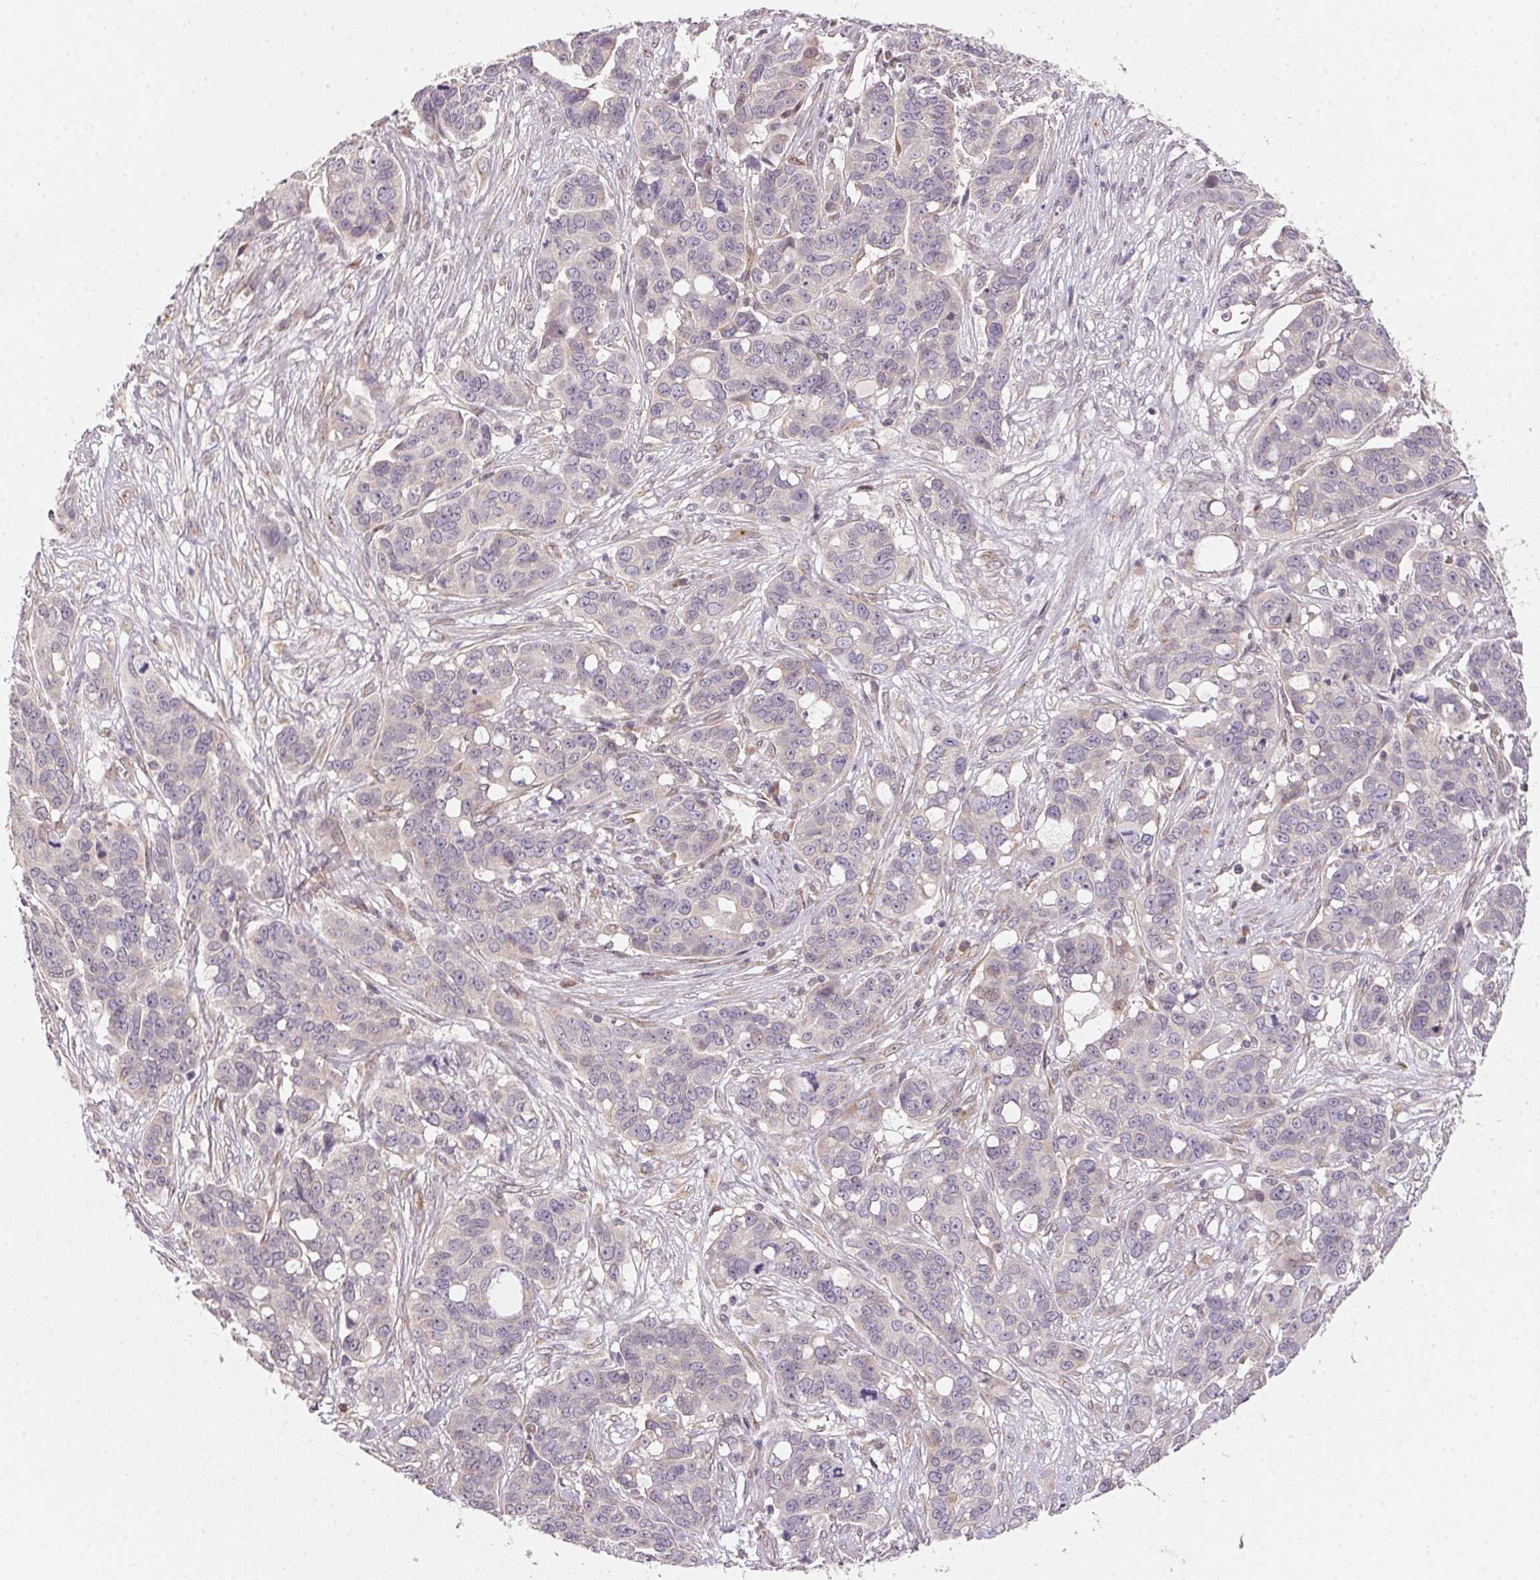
{"staining": {"intensity": "negative", "quantity": "none", "location": "none"}, "tissue": "ovarian cancer", "cell_type": "Tumor cells", "image_type": "cancer", "snomed": [{"axis": "morphology", "description": "Carcinoma, endometroid"}, {"axis": "topography", "description": "Ovary"}], "caption": "A photomicrograph of ovarian endometroid carcinoma stained for a protein demonstrates no brown staining in tumor cells. (Immunohistochemistry (ihc), brightfield microscopy, high magnification).", "gene": "EI24", "patient": {"sex": "female", "age": 78}}